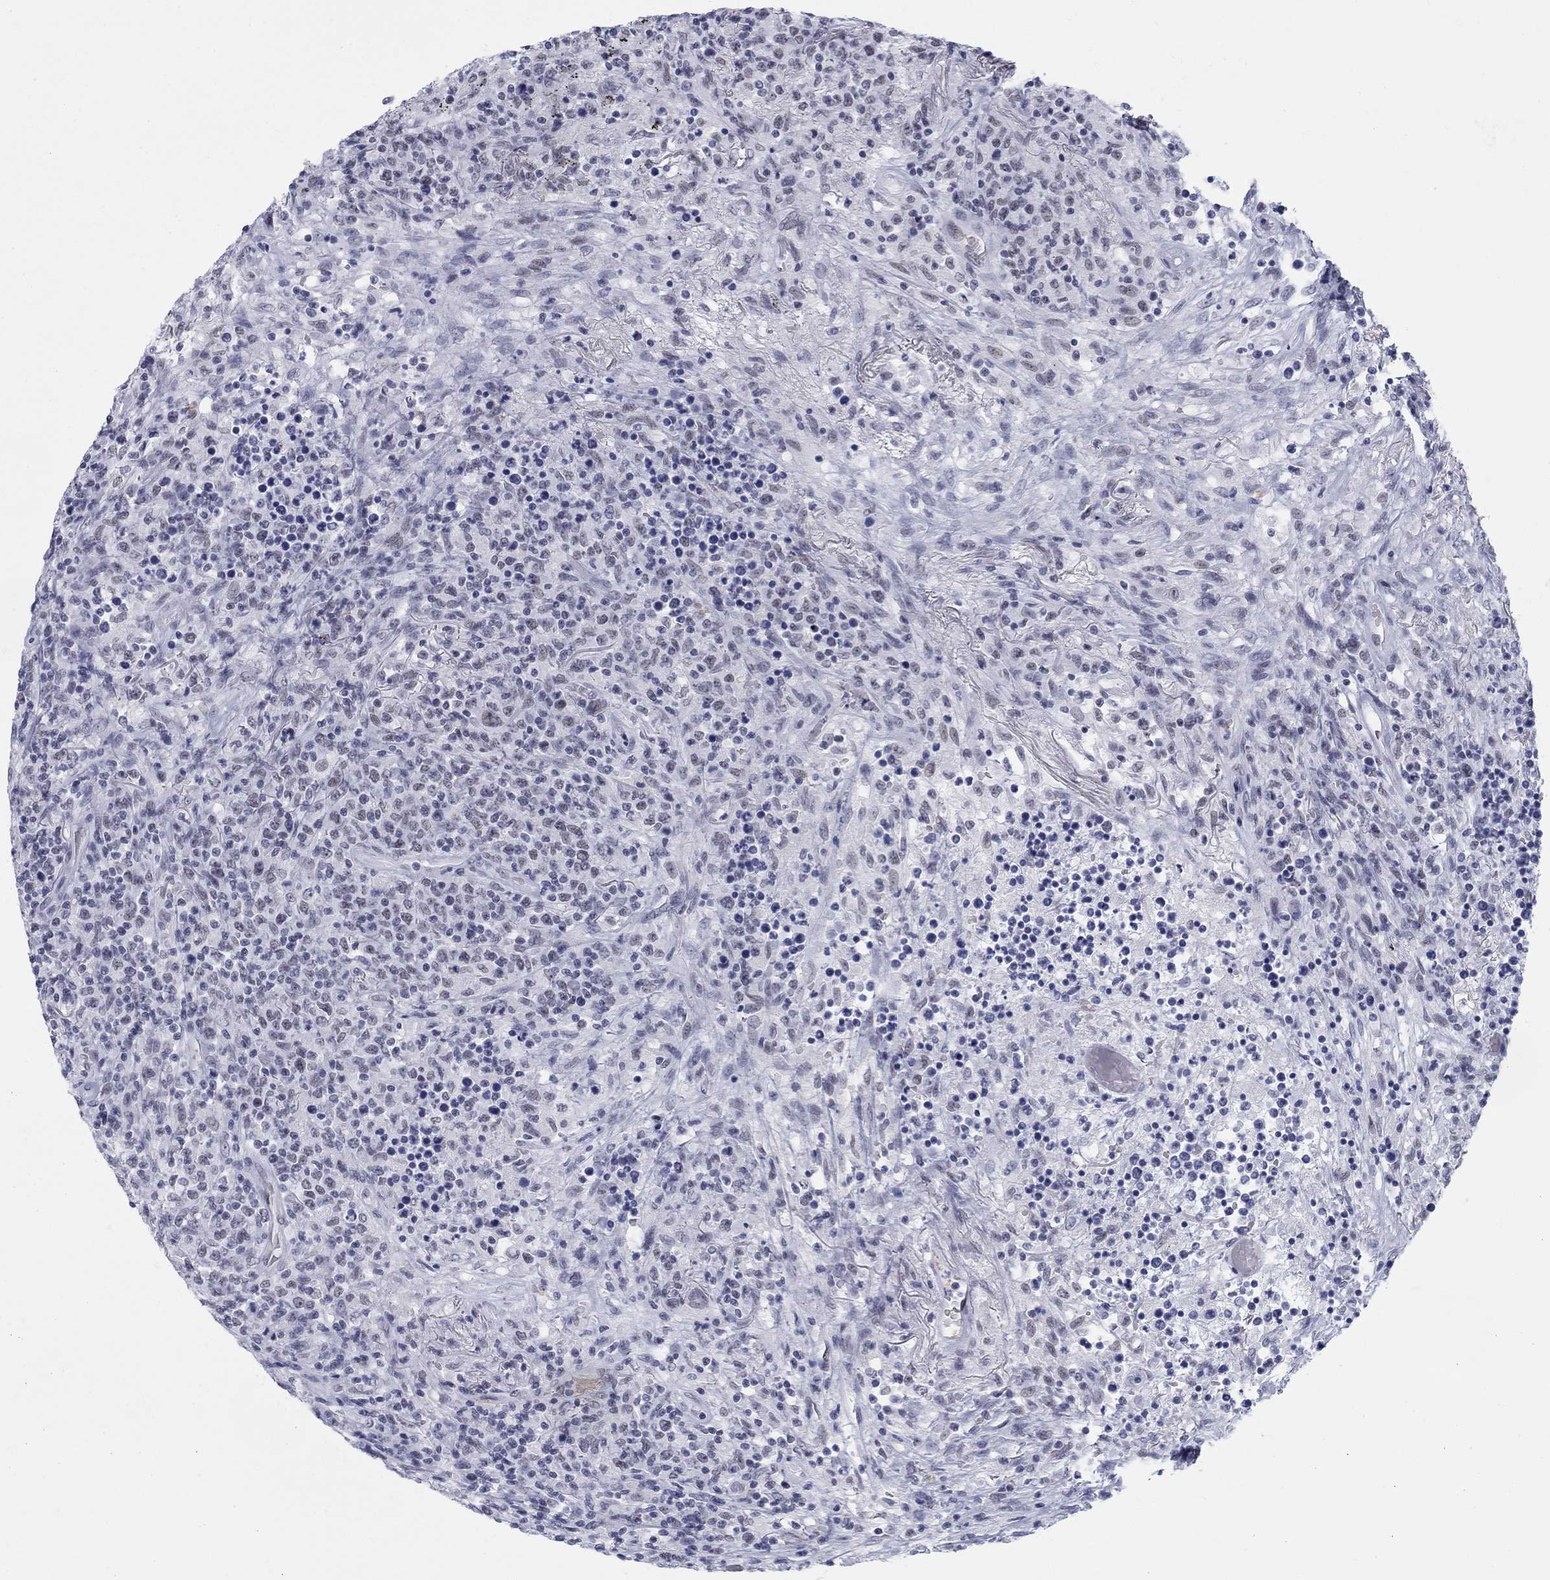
{"staining": {"intensity": "negative", "quantity": "none", "location": "none"}, "tissue": "lymphoma", "cell_type": "Tumor cells", "image_type": "cancer", "snomed": [{"axis": "morphology", "description": "Malignant lymphoma, non-Hodgkin's type, High grade"}, {"axis": "topography", "description": "Lung"}], "caption": "High power microscopy micrograph of an immunohistochemistry (IHC) histopathology image of high-grade malignant lymphoma, non-Hodgkin's type, revealing no significant staining in tumor cells.", "gene": "DMTN", "patient": {"sex": "male", "age": 79}}